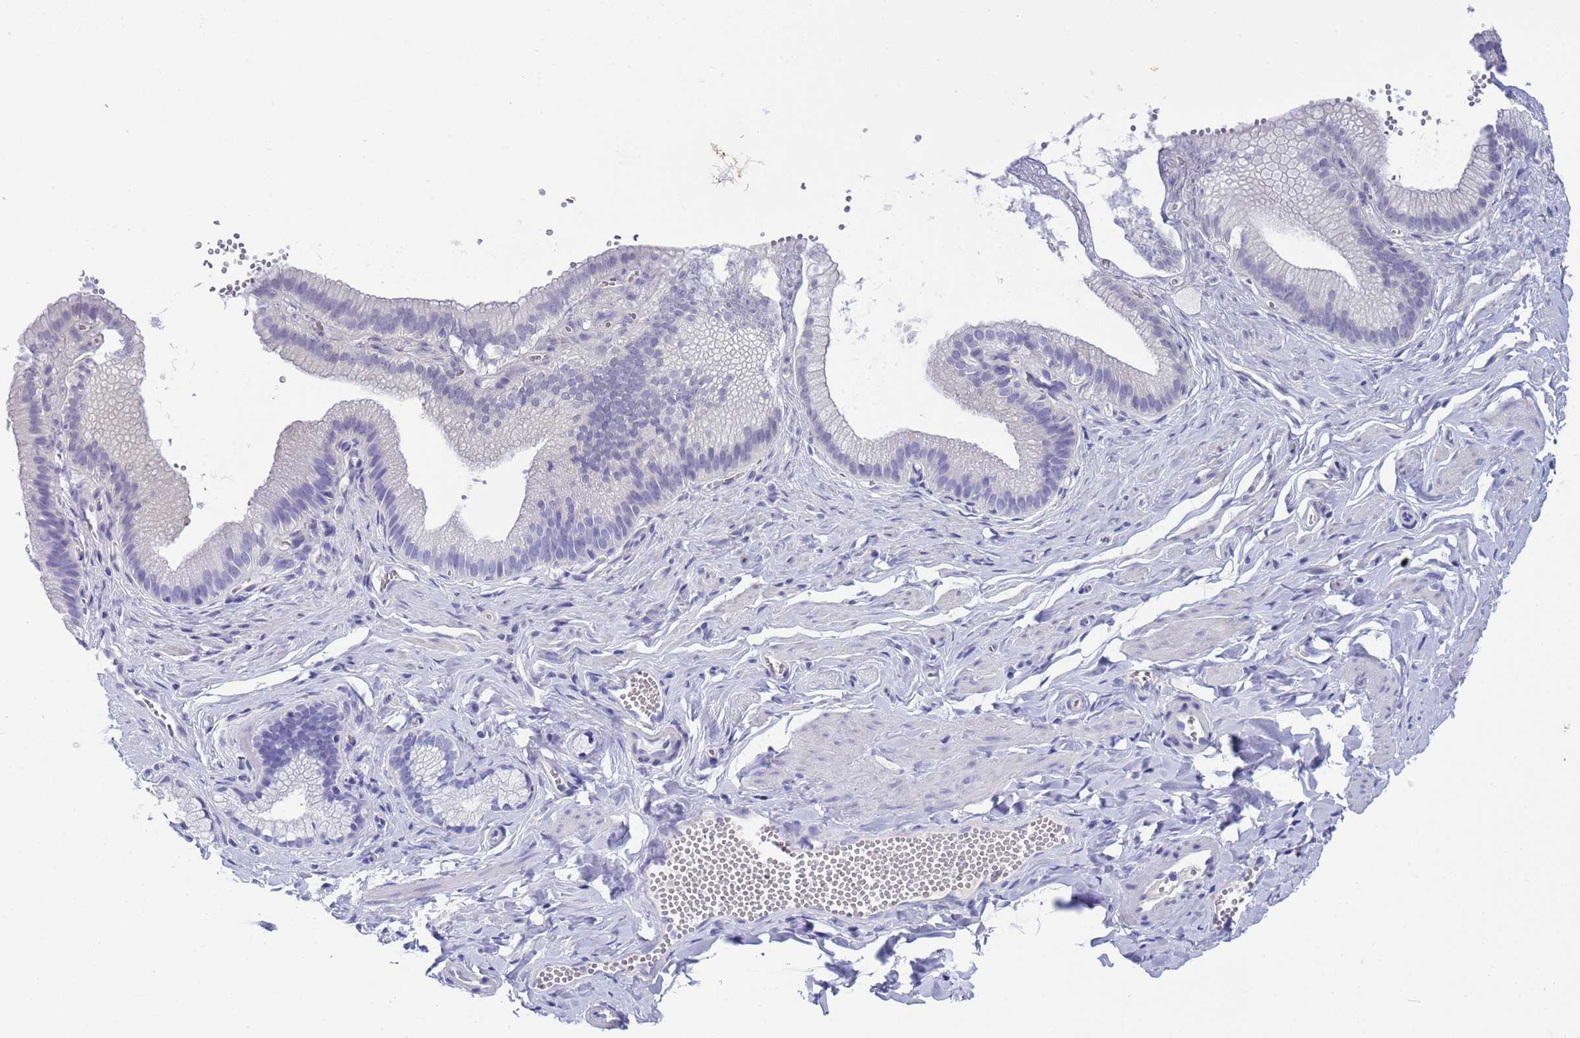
{"staining": {"intensity": "negative", "quantity": "none", "location": "none"}, "tissue": "adipose tissue", "cell_type": "Adipocytes", "image_type": "normal", "snomed": [{"axis": "morphology", "description": "Normal tissue, NOS"}, {"axis": "topography", "description": "Gallbladder"}, {"axis": "topography", "description": "Peripheral nerve tissue"}], "caption": "Immunohistochemical staining of benign adipose tissue demonstrates no significant expression in adipocytes. Nuclei are stained in blue.", "gene": "CKM", "patient": {"sex": "male", "age": 38}}